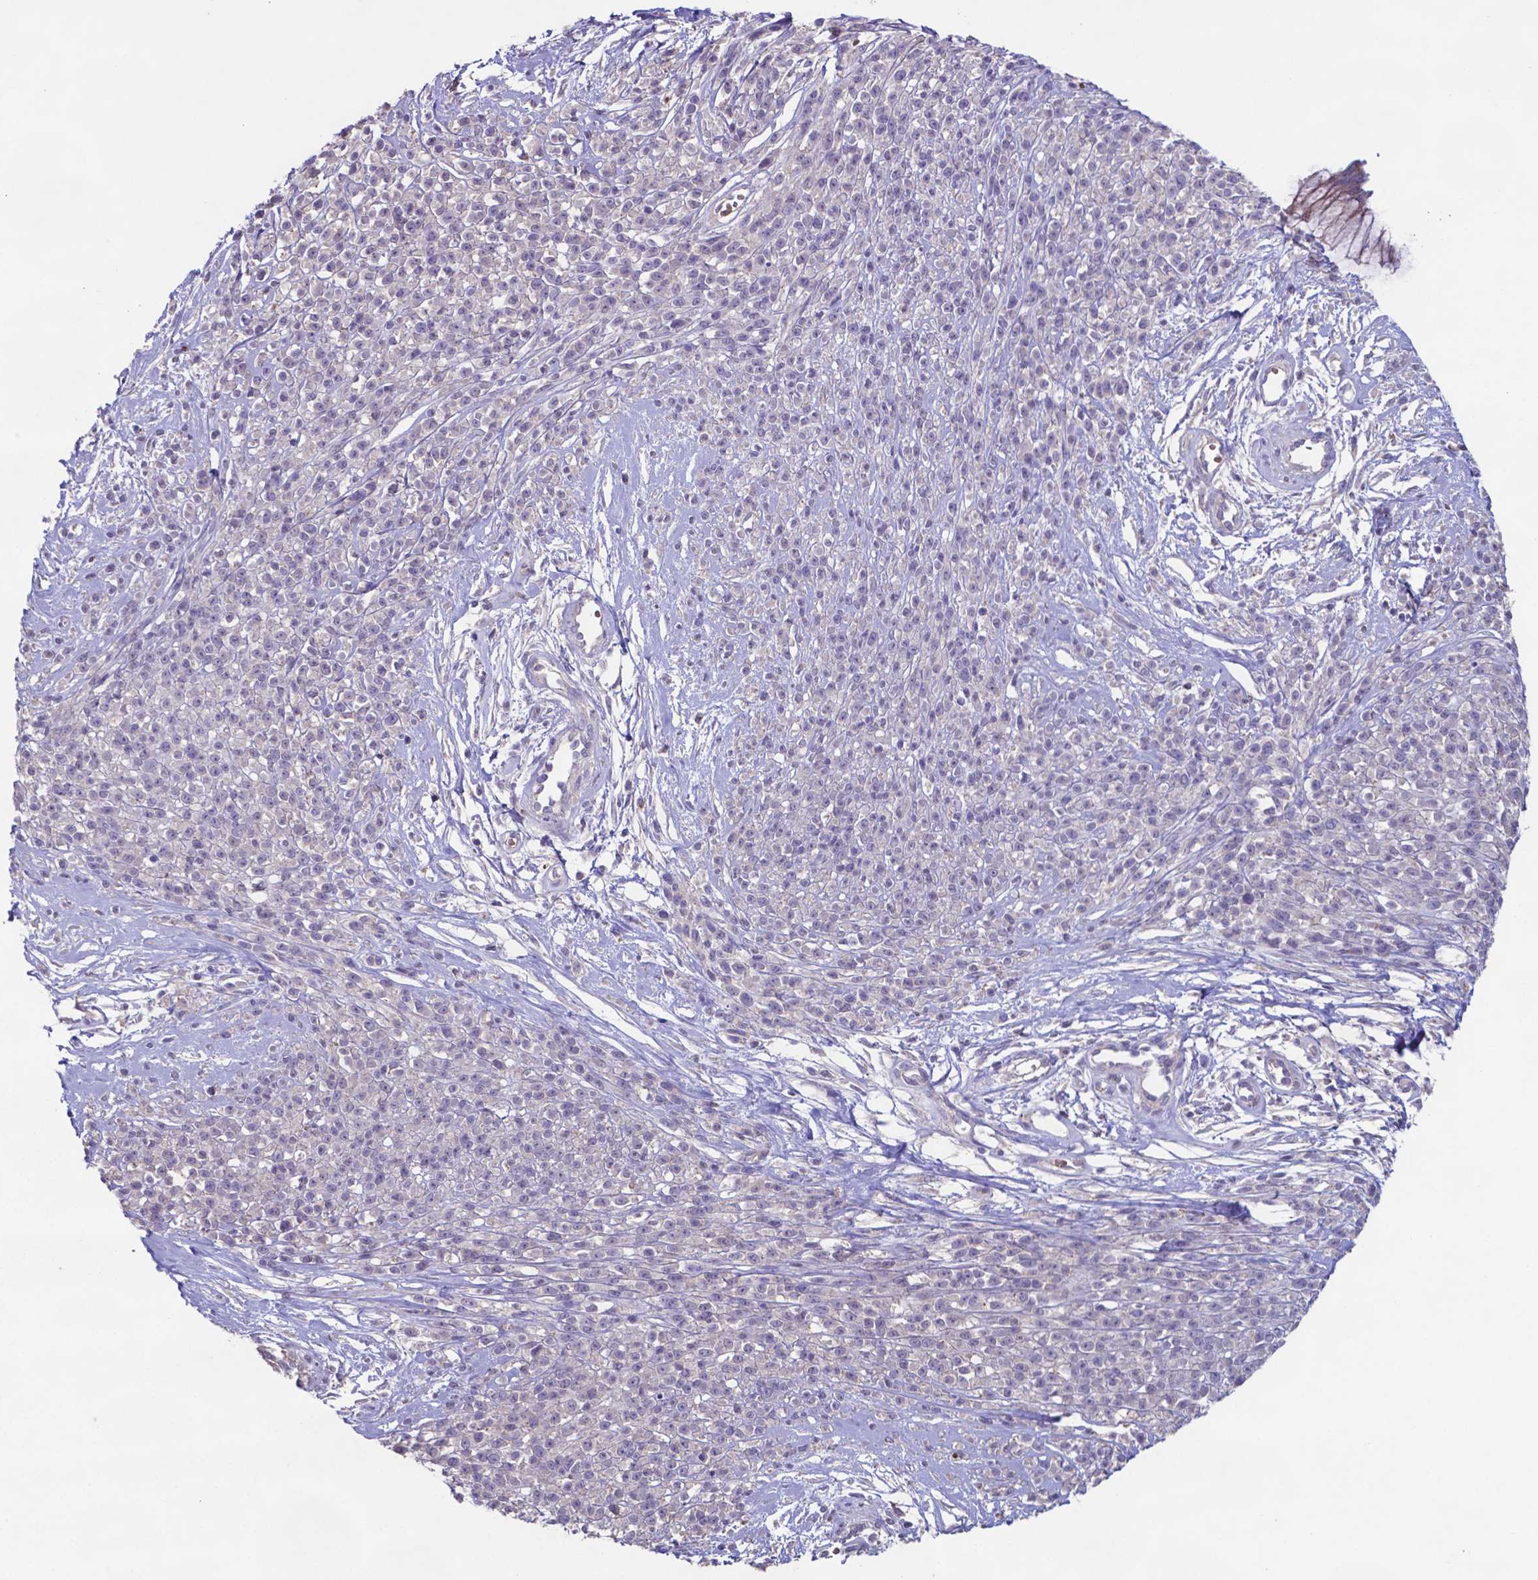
{"staining": {"intensity": "negative", "quantity": "none", "location": "none"}, "tissue": "melanoma", "cell_type": "Tumor cells", "image_type": "cancer", "snomed": [{"axis": "morphology", "description": "Malignant melanoma, NOS"}, {"axis": "topography", "description": "Skin"}, {"axis": "topography", "description": "Skin of trunk"}], "caption": "This histopathology image is of malignant melanoma stained with immunohistochemistry to label a protein in brown with the nuclei are counter-stained blue. There is no expression in tumor cells.", "gene": "TYRO3", "patient": {"sex": "male", "age": 74}}